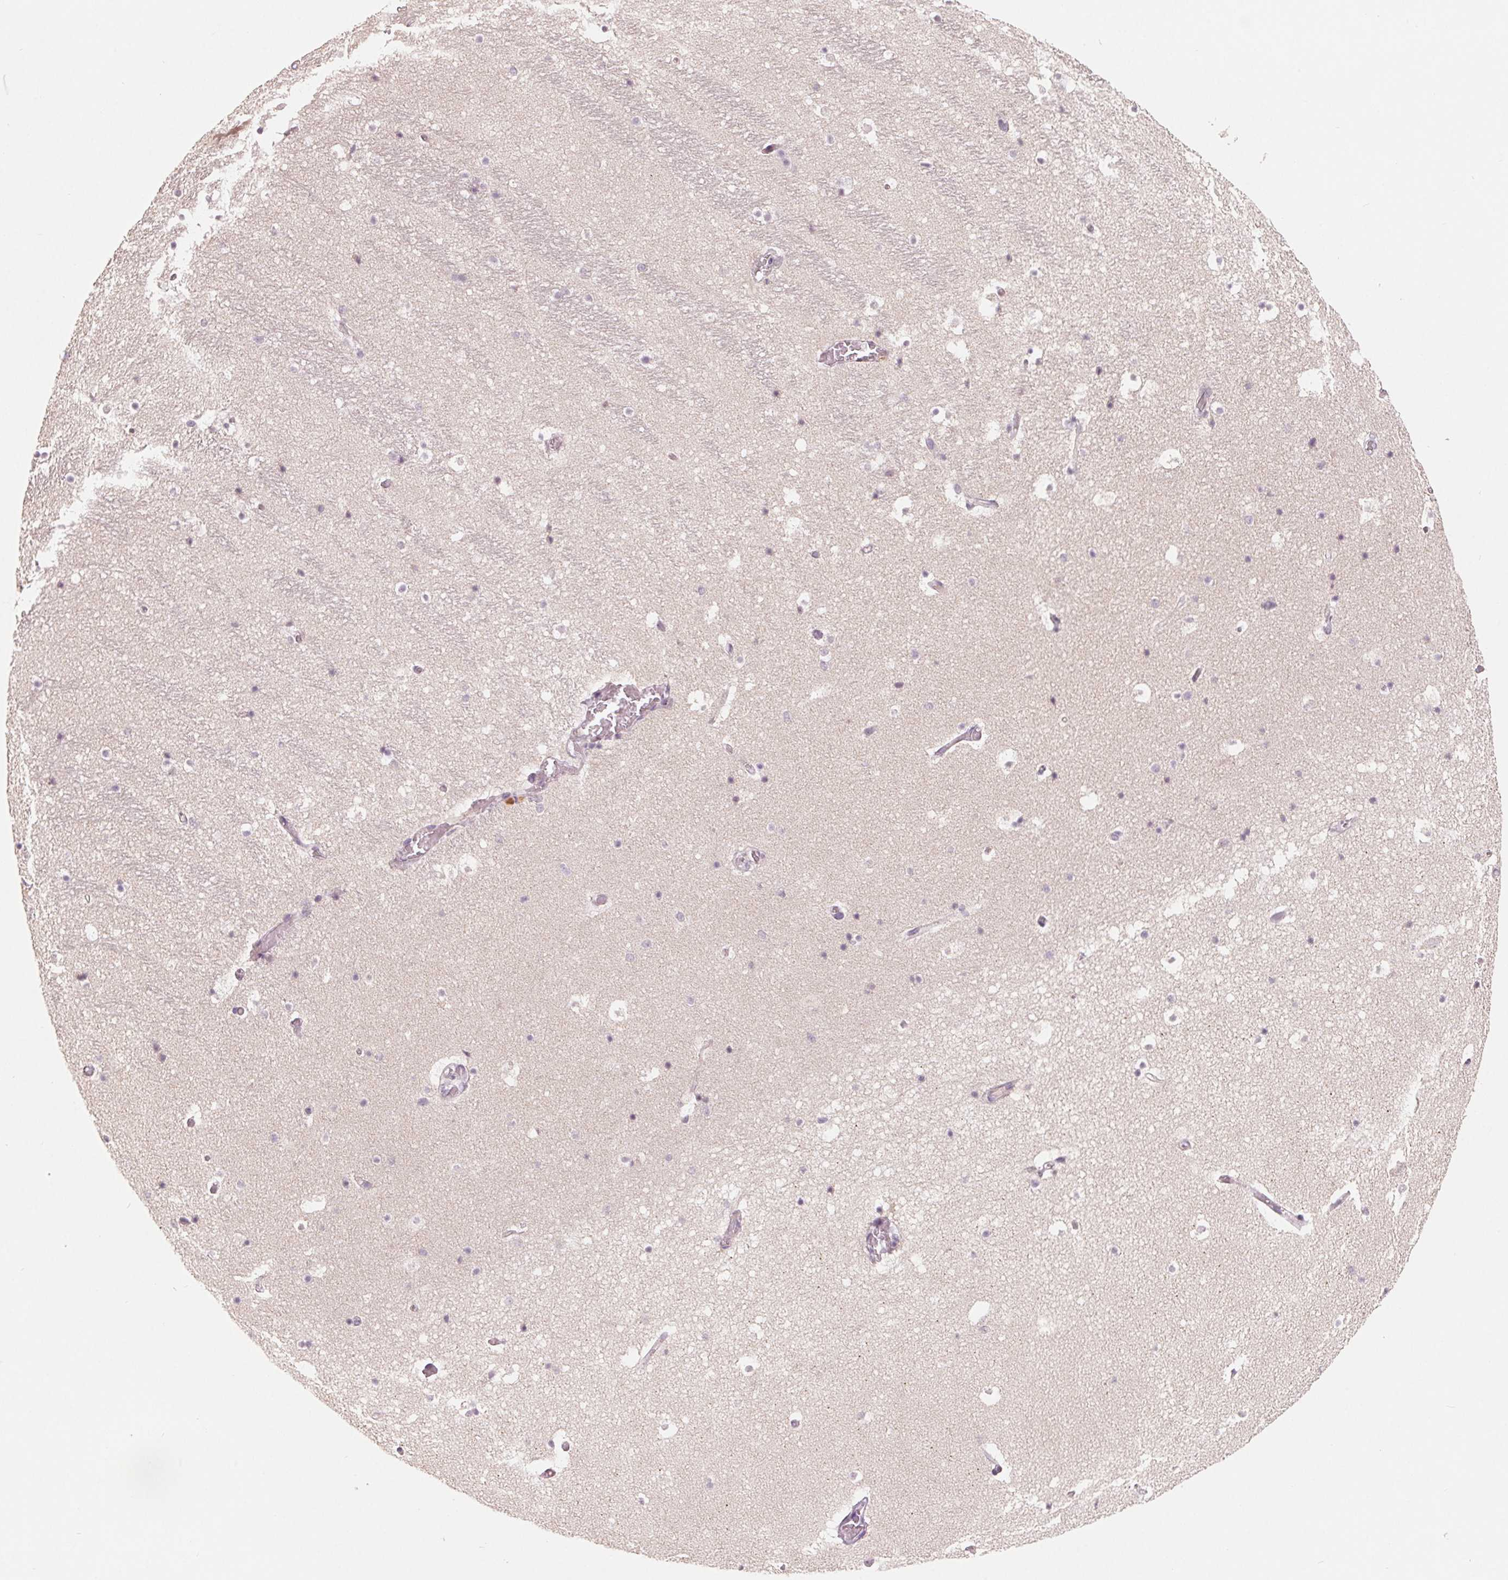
{"staining": {"intensity": "negative", "quantity": "none", "location": "none"}, "tissue": "hippocampus", "cell_type": "Glial cells", "image_type": "normal", "snomed": [{"axis": "morphology", "description": "Normal tissue, NOS"}, {"axis": "topography", "description": "Hippocampus"}], "caption": "A micrograph of hippocampus stained for a protein displays no brown staining in glial cells. (DAB (3,3'-diaminobenzidine) immunohistochemistry, high magnification).", "gene": "AQP8", "patient": {"sex": "male", "age": 26}}